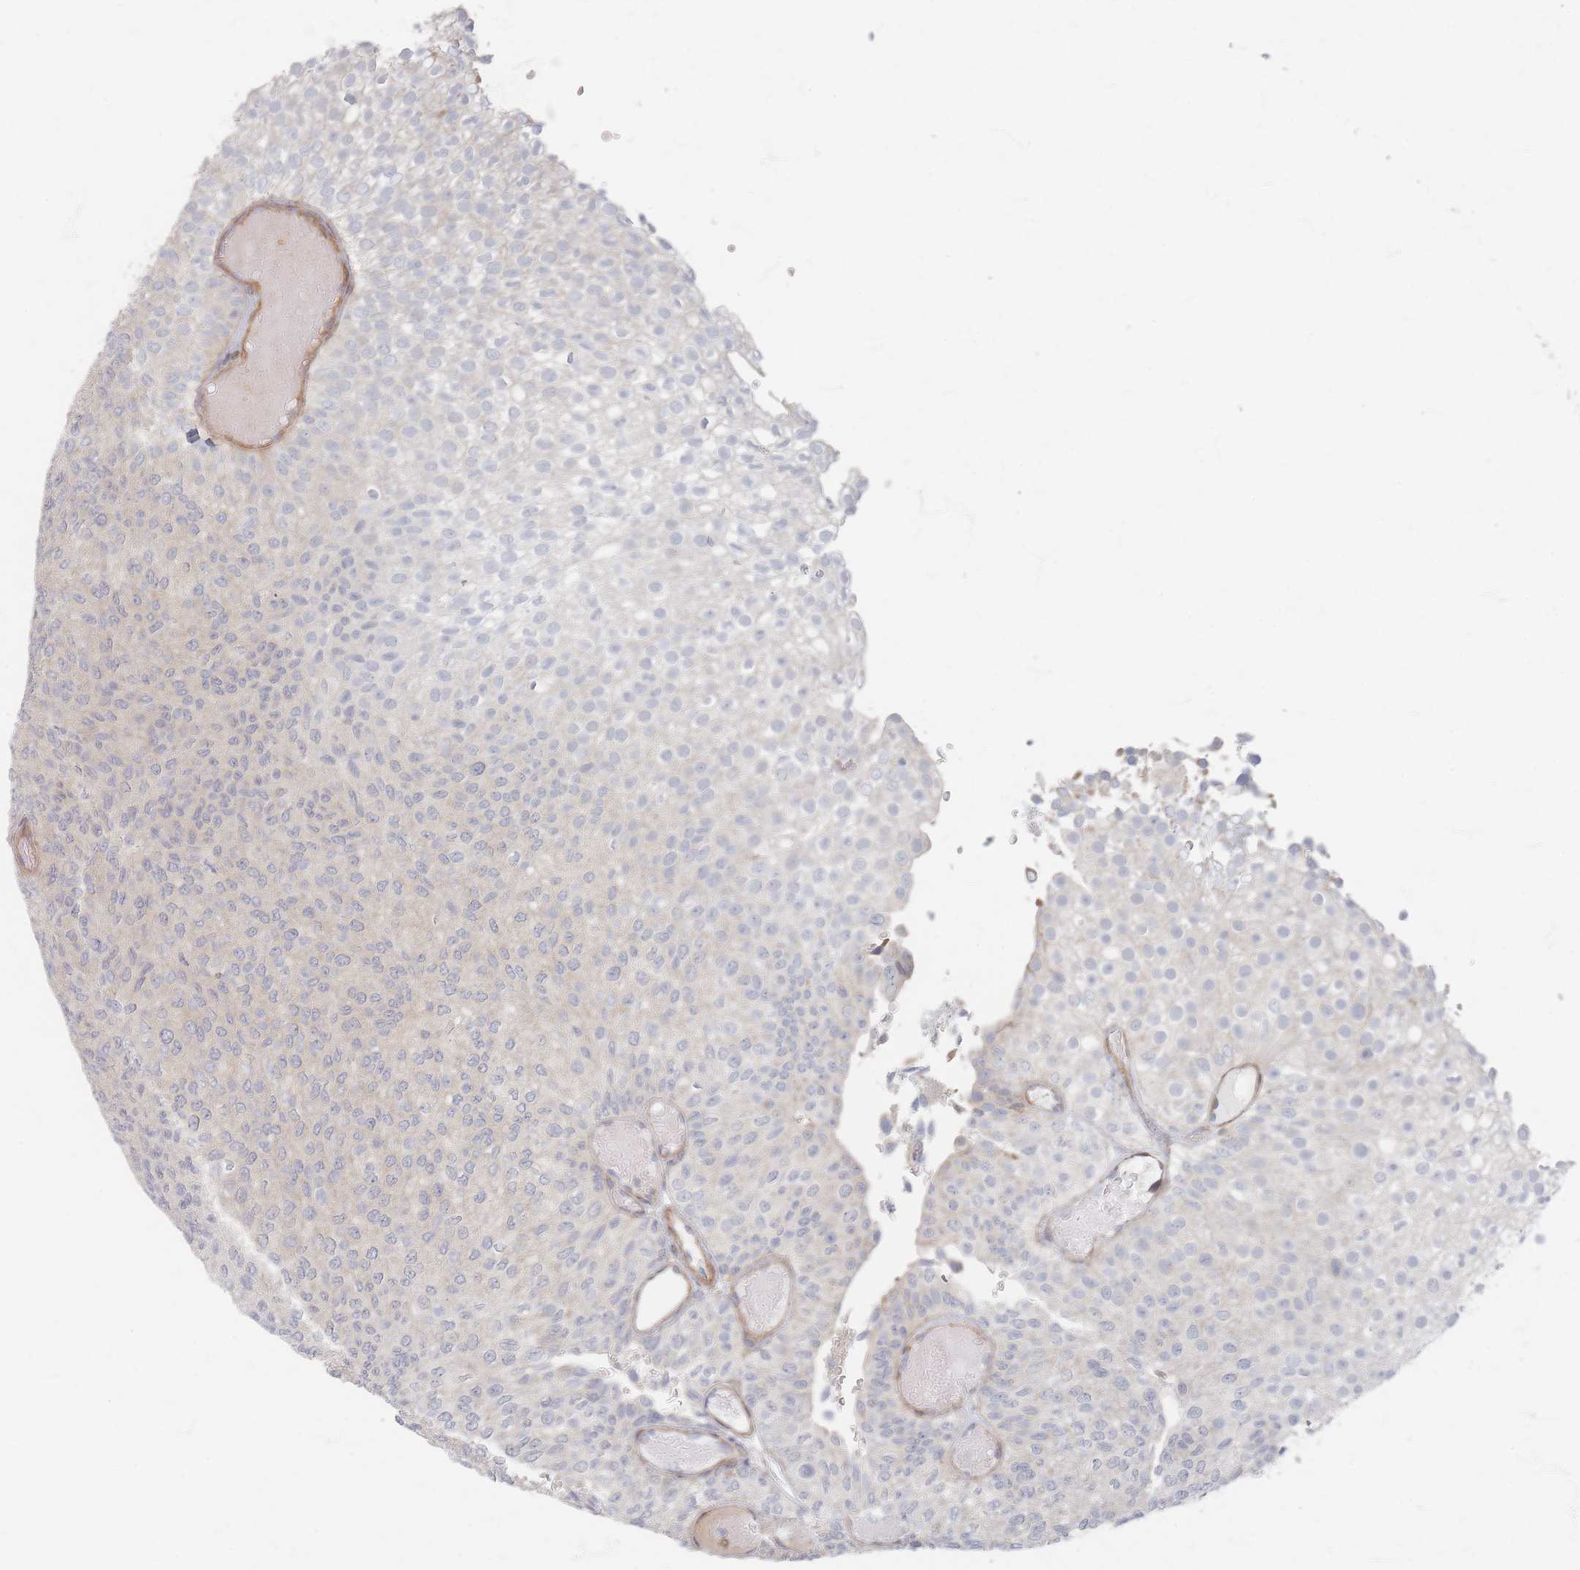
{"staining": {"intensity": "negative", "quantity": "none", "location": "none"}, "tissue": "urothelial cancer", "cell_type": "Tumor cells", "image_type": "cancer", "snomed": [{"axis": "morphology", "description": "Urothelial carcinoma, Low grade"}, {"axis": "topography", "description": "Urinary bladder"}], "caption": "Human urothelial carcinoma (low-grade) stained for a protein using IHC displays no positivity in tumor cells.", "gene": "ZNF852", "patient": {"sex": "male", "age": 78}}